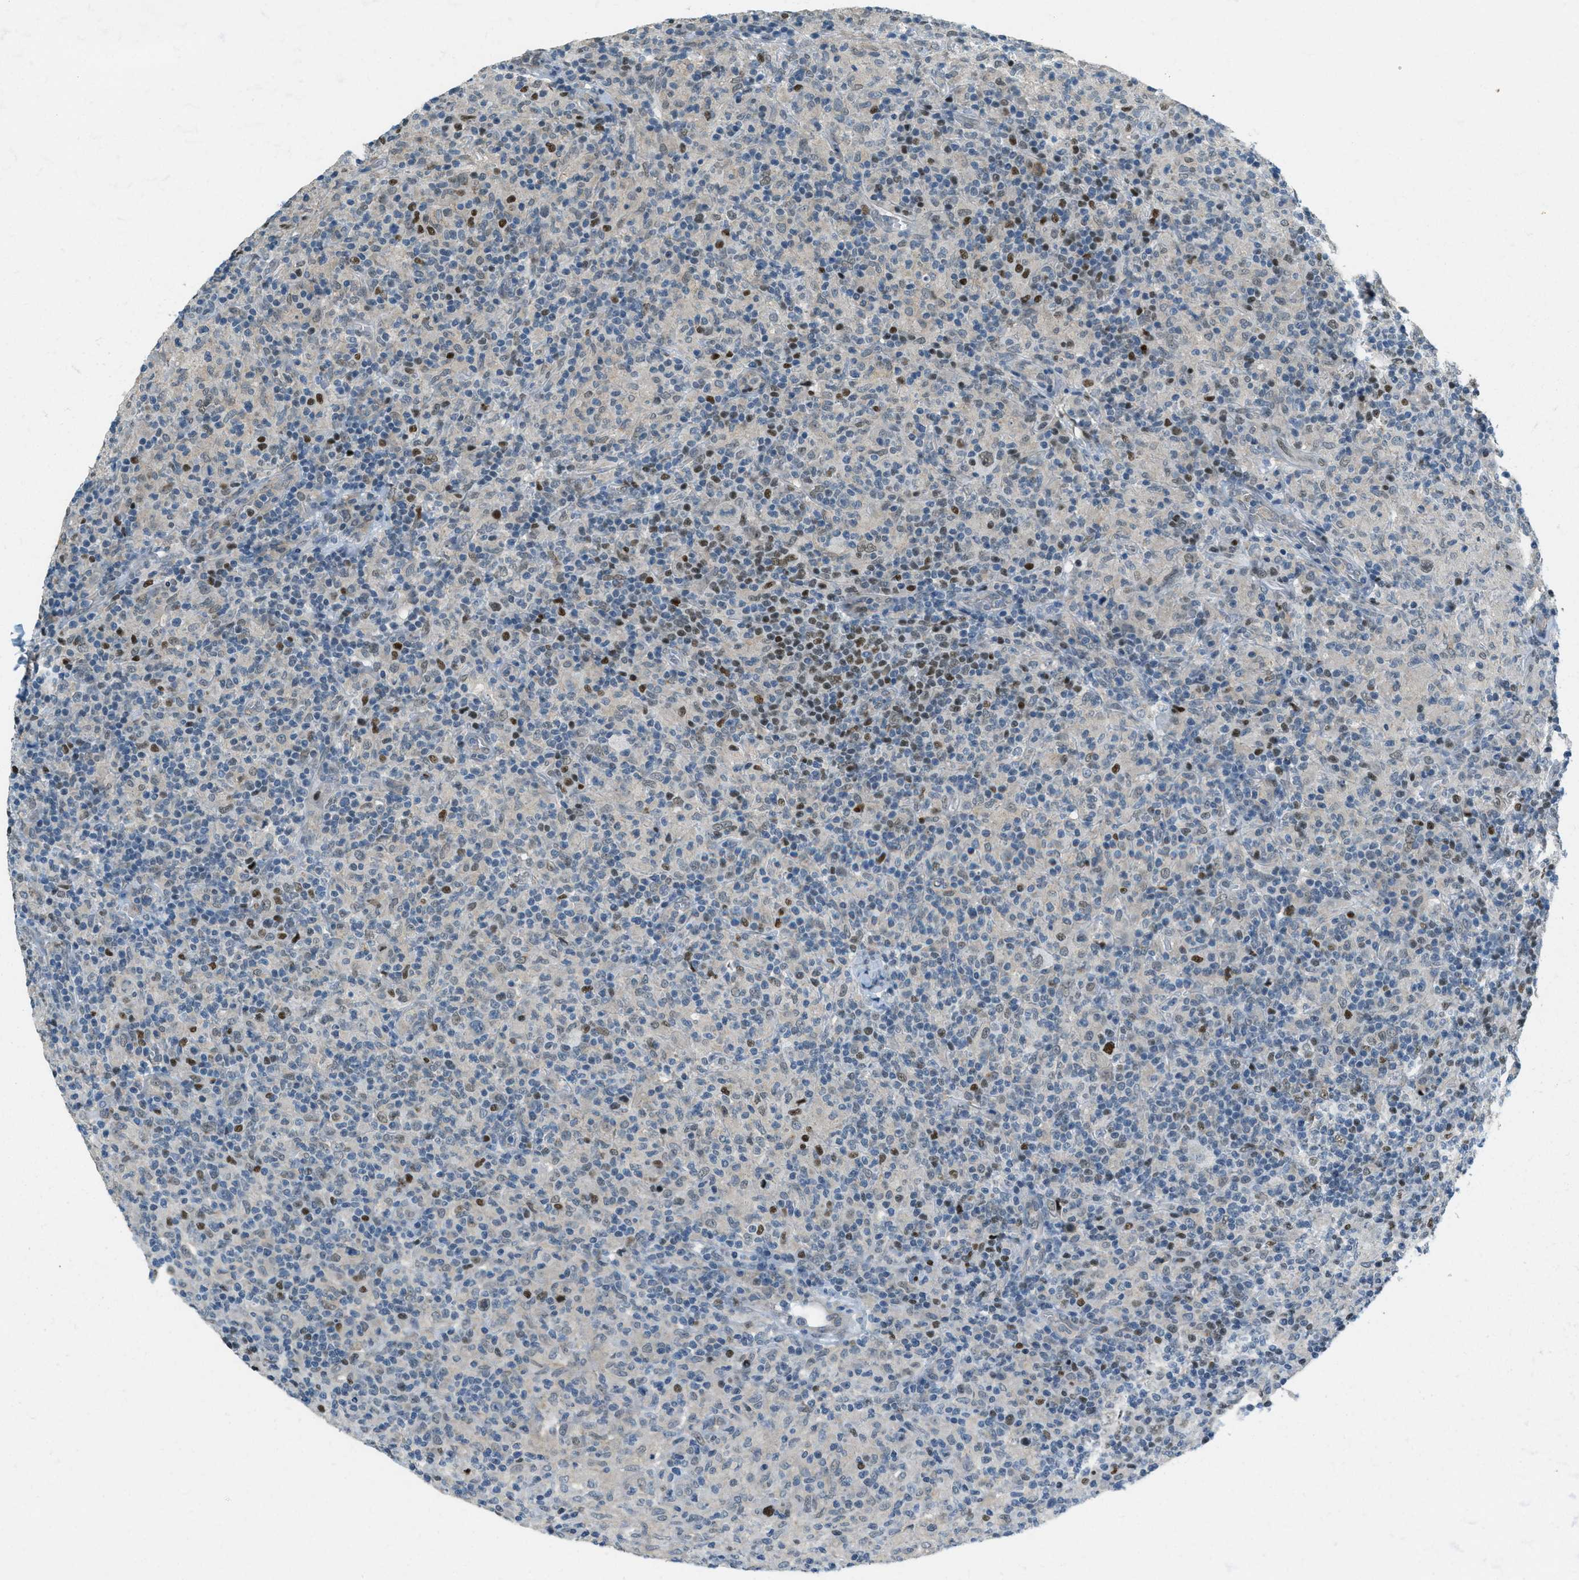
{"staining": {"intensity": "moderate", "quantity": "<25%", "location": "nuclear"}, "tissue": "lymphoma", "cell_type": "Tumor cells", "image_type": "cancer", "snomed": [{"axis": "morphology", "description": "Hodgkin's disease, NOS"}, {"axis": "topography", "description": "Lymph node"}], "caption": "This is a histology image of immunohistochemistry (IHC) staining of lymphoma, which shows moderate expression in the nuclear of tumor cells.", "gene": "TCF3", "patient": {"sex": "male", "age": 70}}